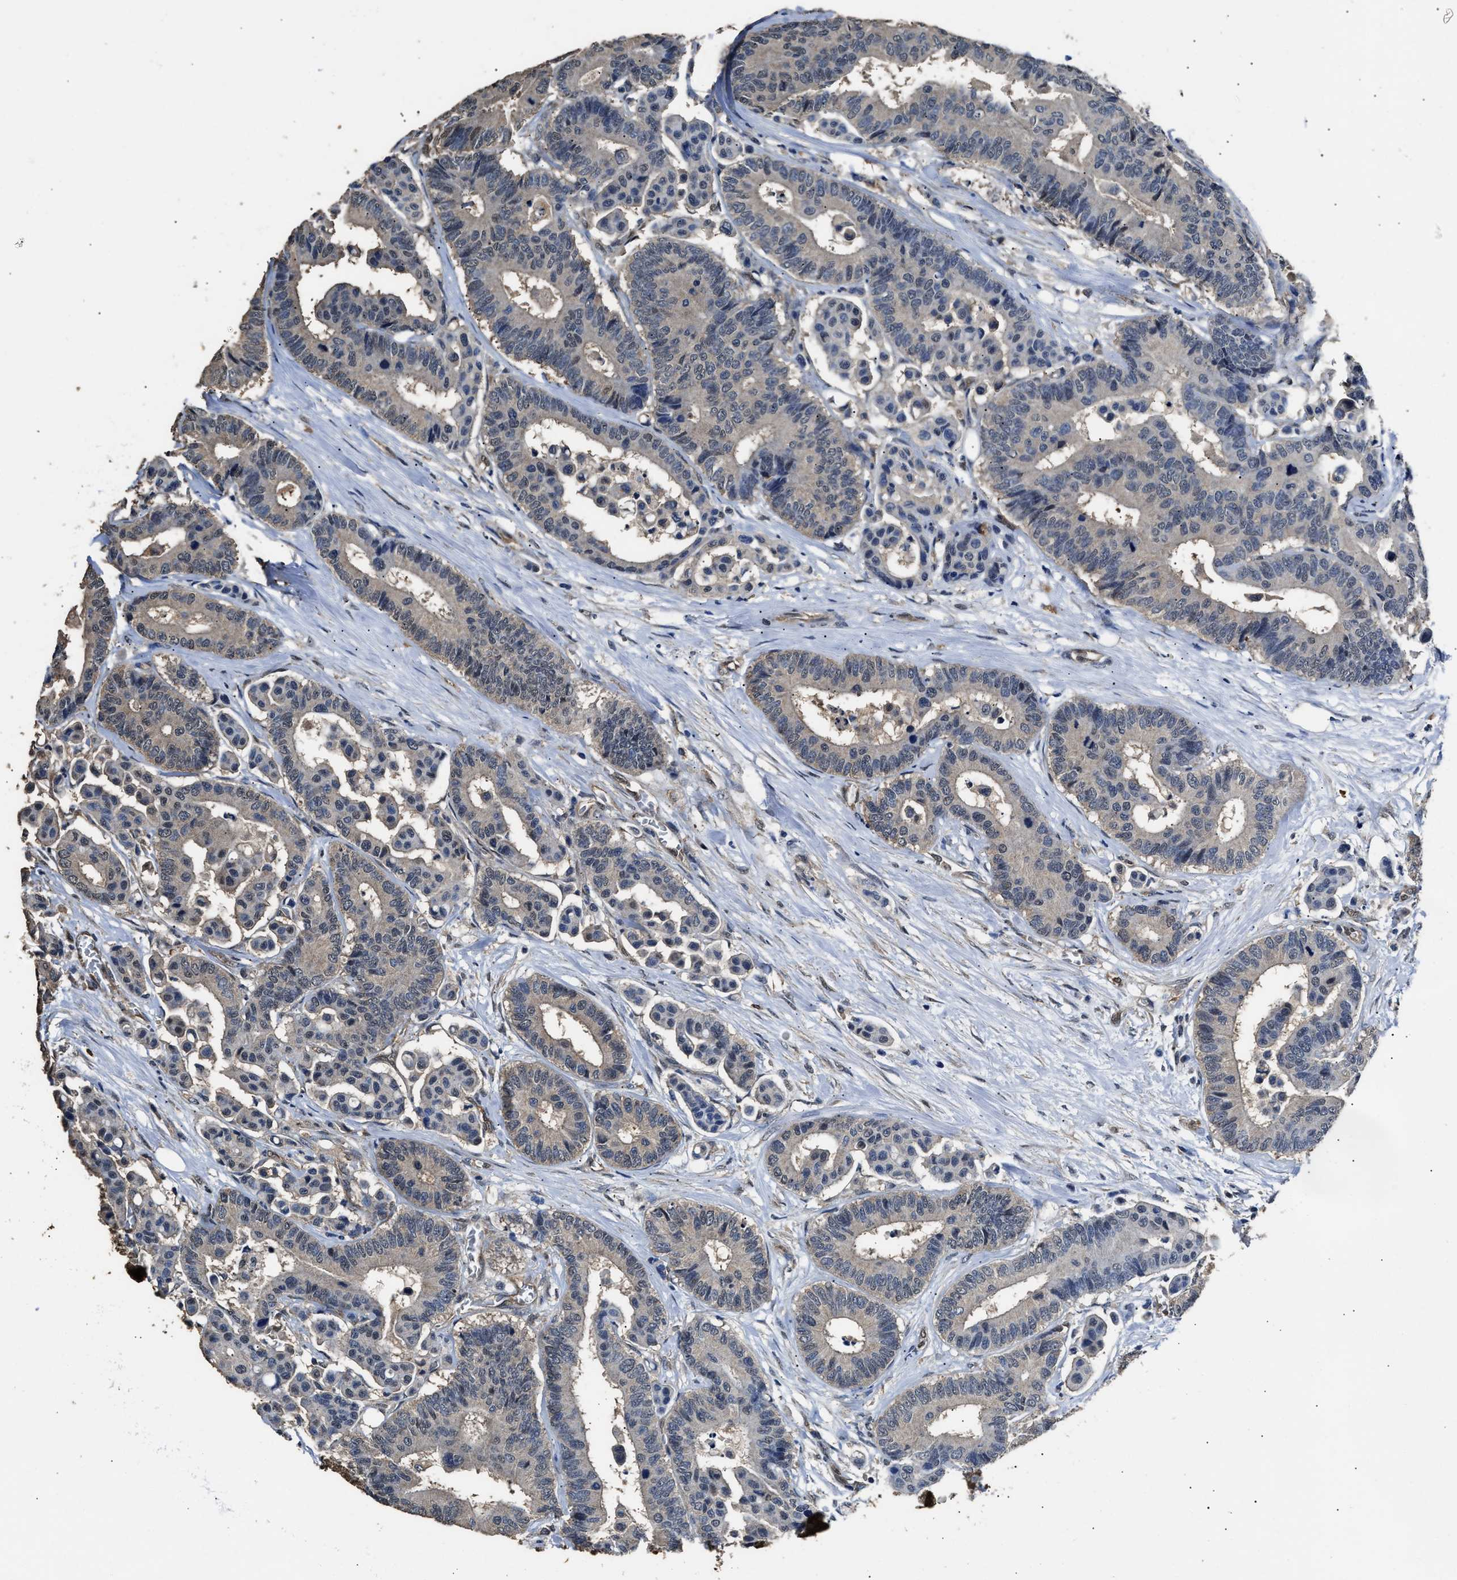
{"staining": {"intensity": "weak", "quantity": "<25%", "location": "nuclear"}, "tissue": "colorectal cancer", "cell_type": "Tumor cells", "image_type": "cancer", "snomed": [{"axis": "morphology", "description": "Normal tissue, NOS"}, {"axis": "morphology", "description": "Adenocarcinoma, NOS"}, {"axis": "topography", "description": "Colon"}], "caption": "This is an IHC image of colorectal cancer (adenocarcinoma). There is no expression in tumor cells.", "gene": "YWHAE", "patient": {"sex": "male", "age": 82}}